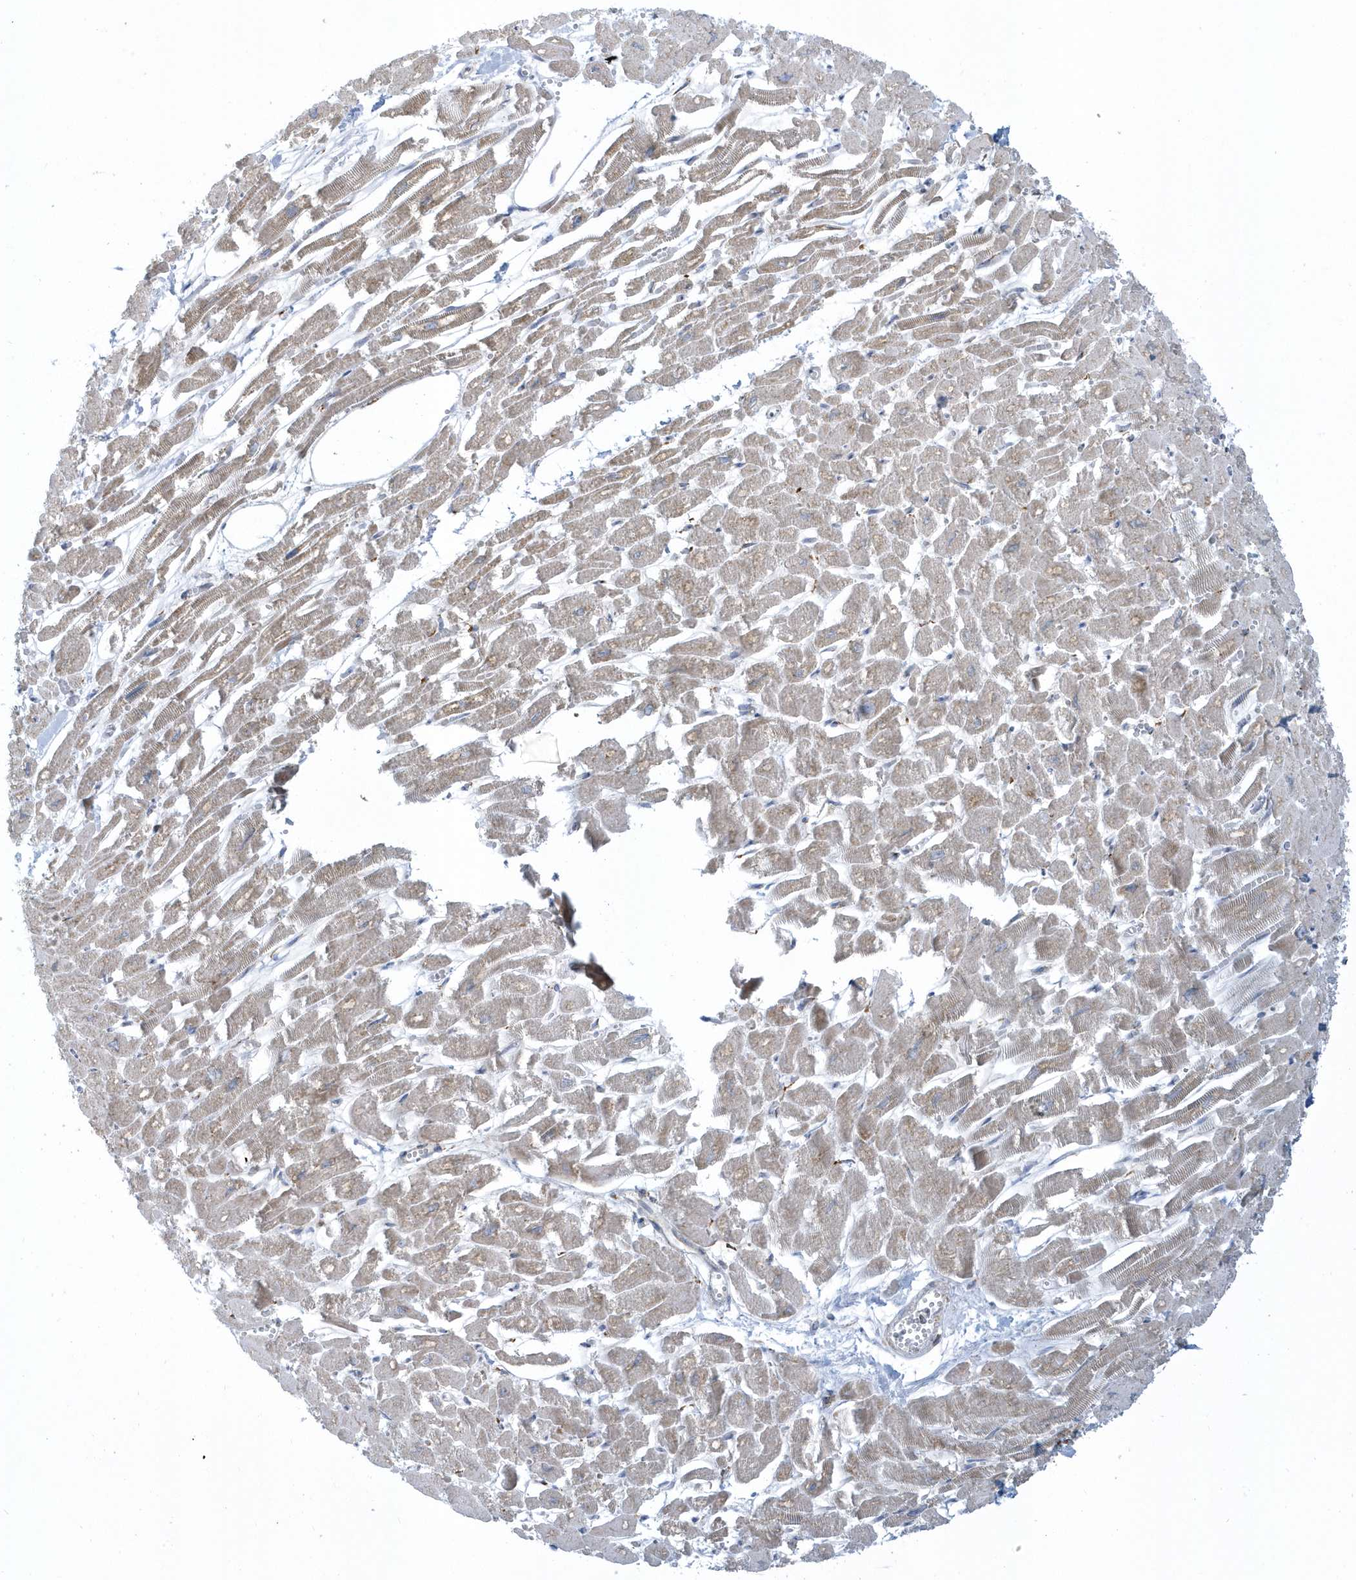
{"staining": {"intensity": "moderate", "quantity": "25%-75%", "location": "cytoplasmic/membranous"}, "tissue": "heart muscle", "cell_type": "Cardiomyocytes", "image_type": "normal", "snomed": [{"axis": "morphology", "description": "Normal tissue, NOS"}, {"axis": "topography", "description": "Heart"}], "caption": "Immunohistochemical staining of benign heart muscle shows moderate cytoplasmic/membranous protein expression in about 25%-75% of cardiomyocytes. (IHC, brightfield microscopy, high magnification).", "gene": "DCAF1", "patient": {"sex": "male", "age": 54}}